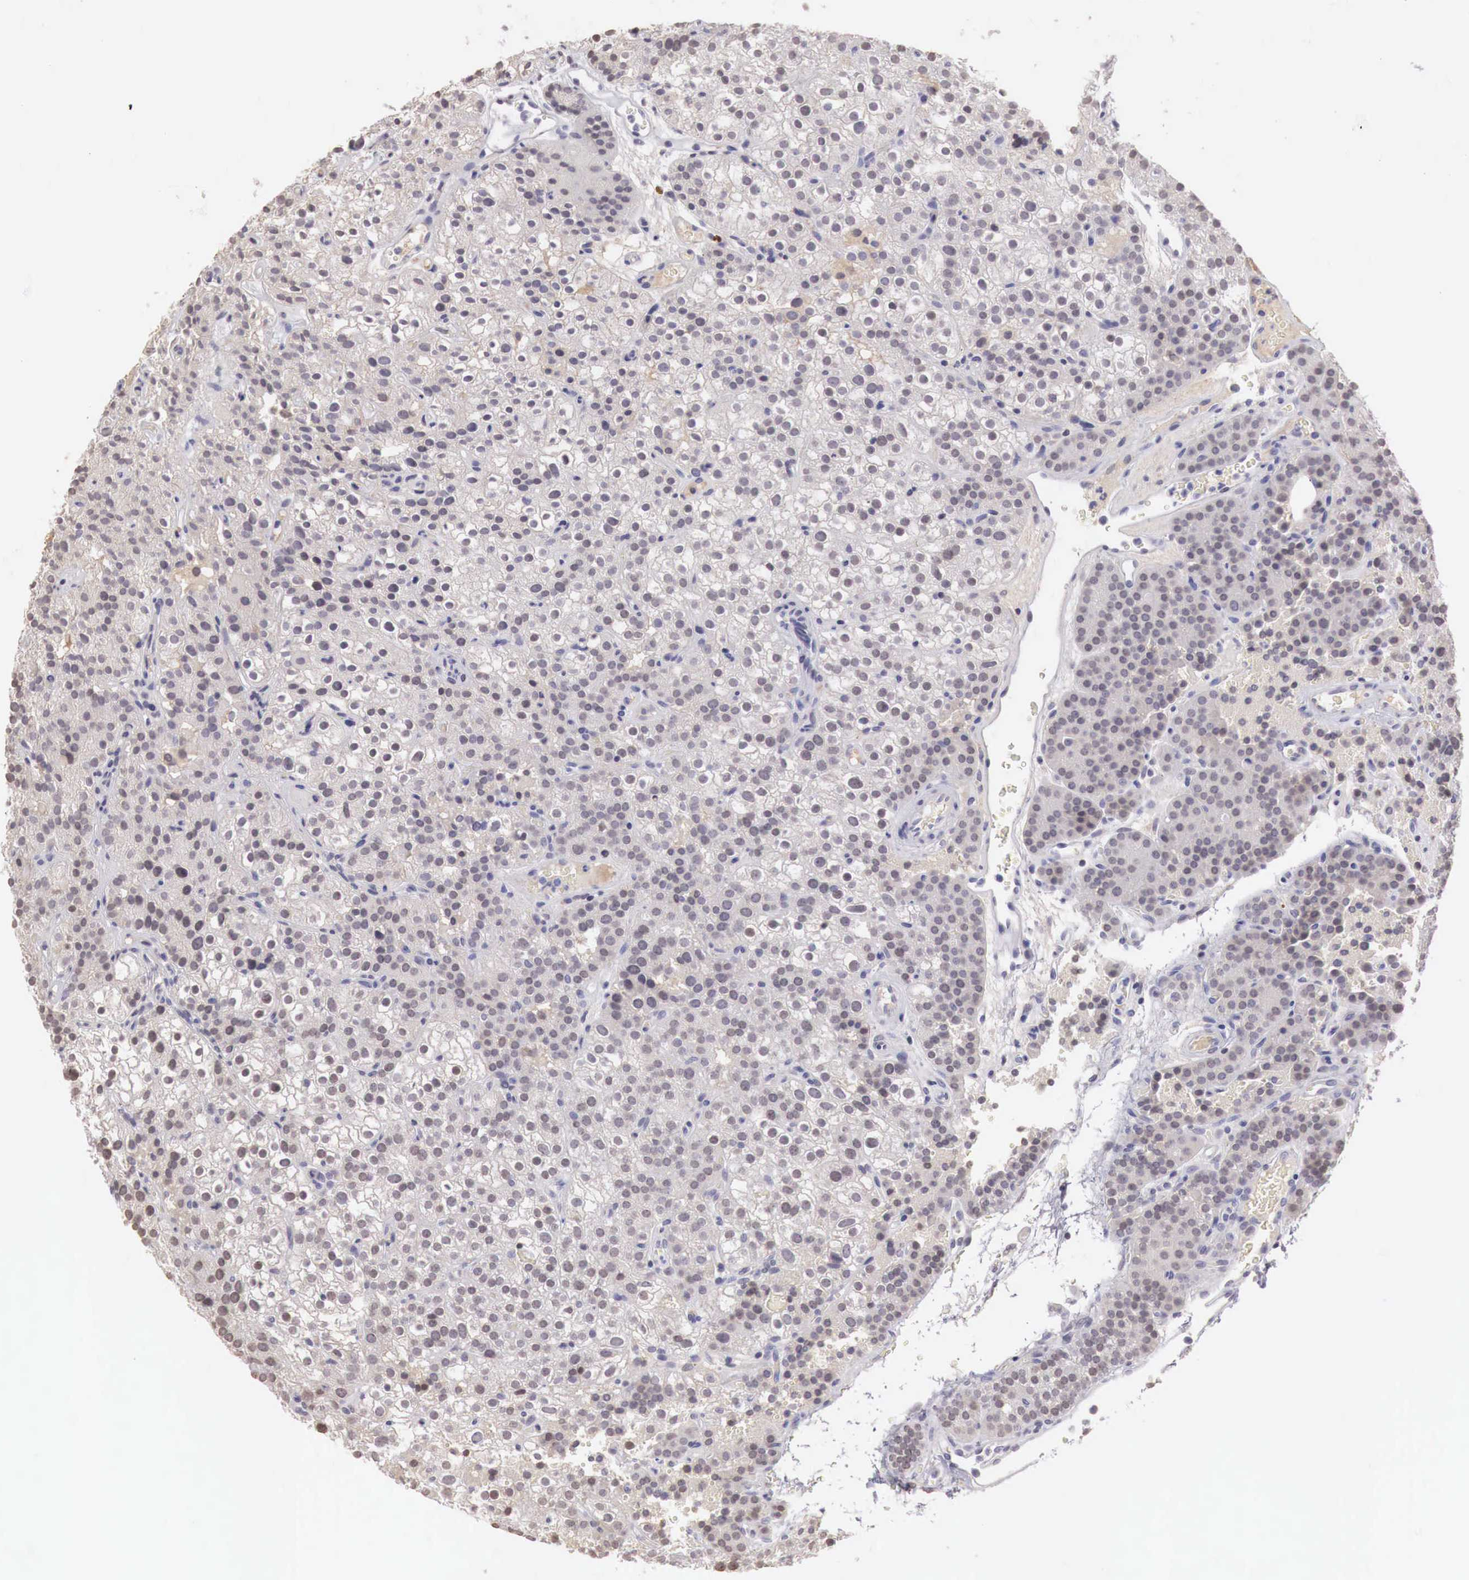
{"staining": {"intensity": "weak", "quantity": "<25%", "location": "nuclear"}, "tissue": "parathyroid gland", "cell_type": "Glandular cells", "image_type": "normal", "snomed": [{"axis": "morphology", "description": "Normal tissue, NOS"}, {"axis": "topography", "description": "Parathyroid gland"}], "caption": "Histopathology image shows no protein positivity in glandular cells of unremarkable parathyroid gland.", "gene": "XPNPEP2", "patient": {"sex": "male", "age": 71}}